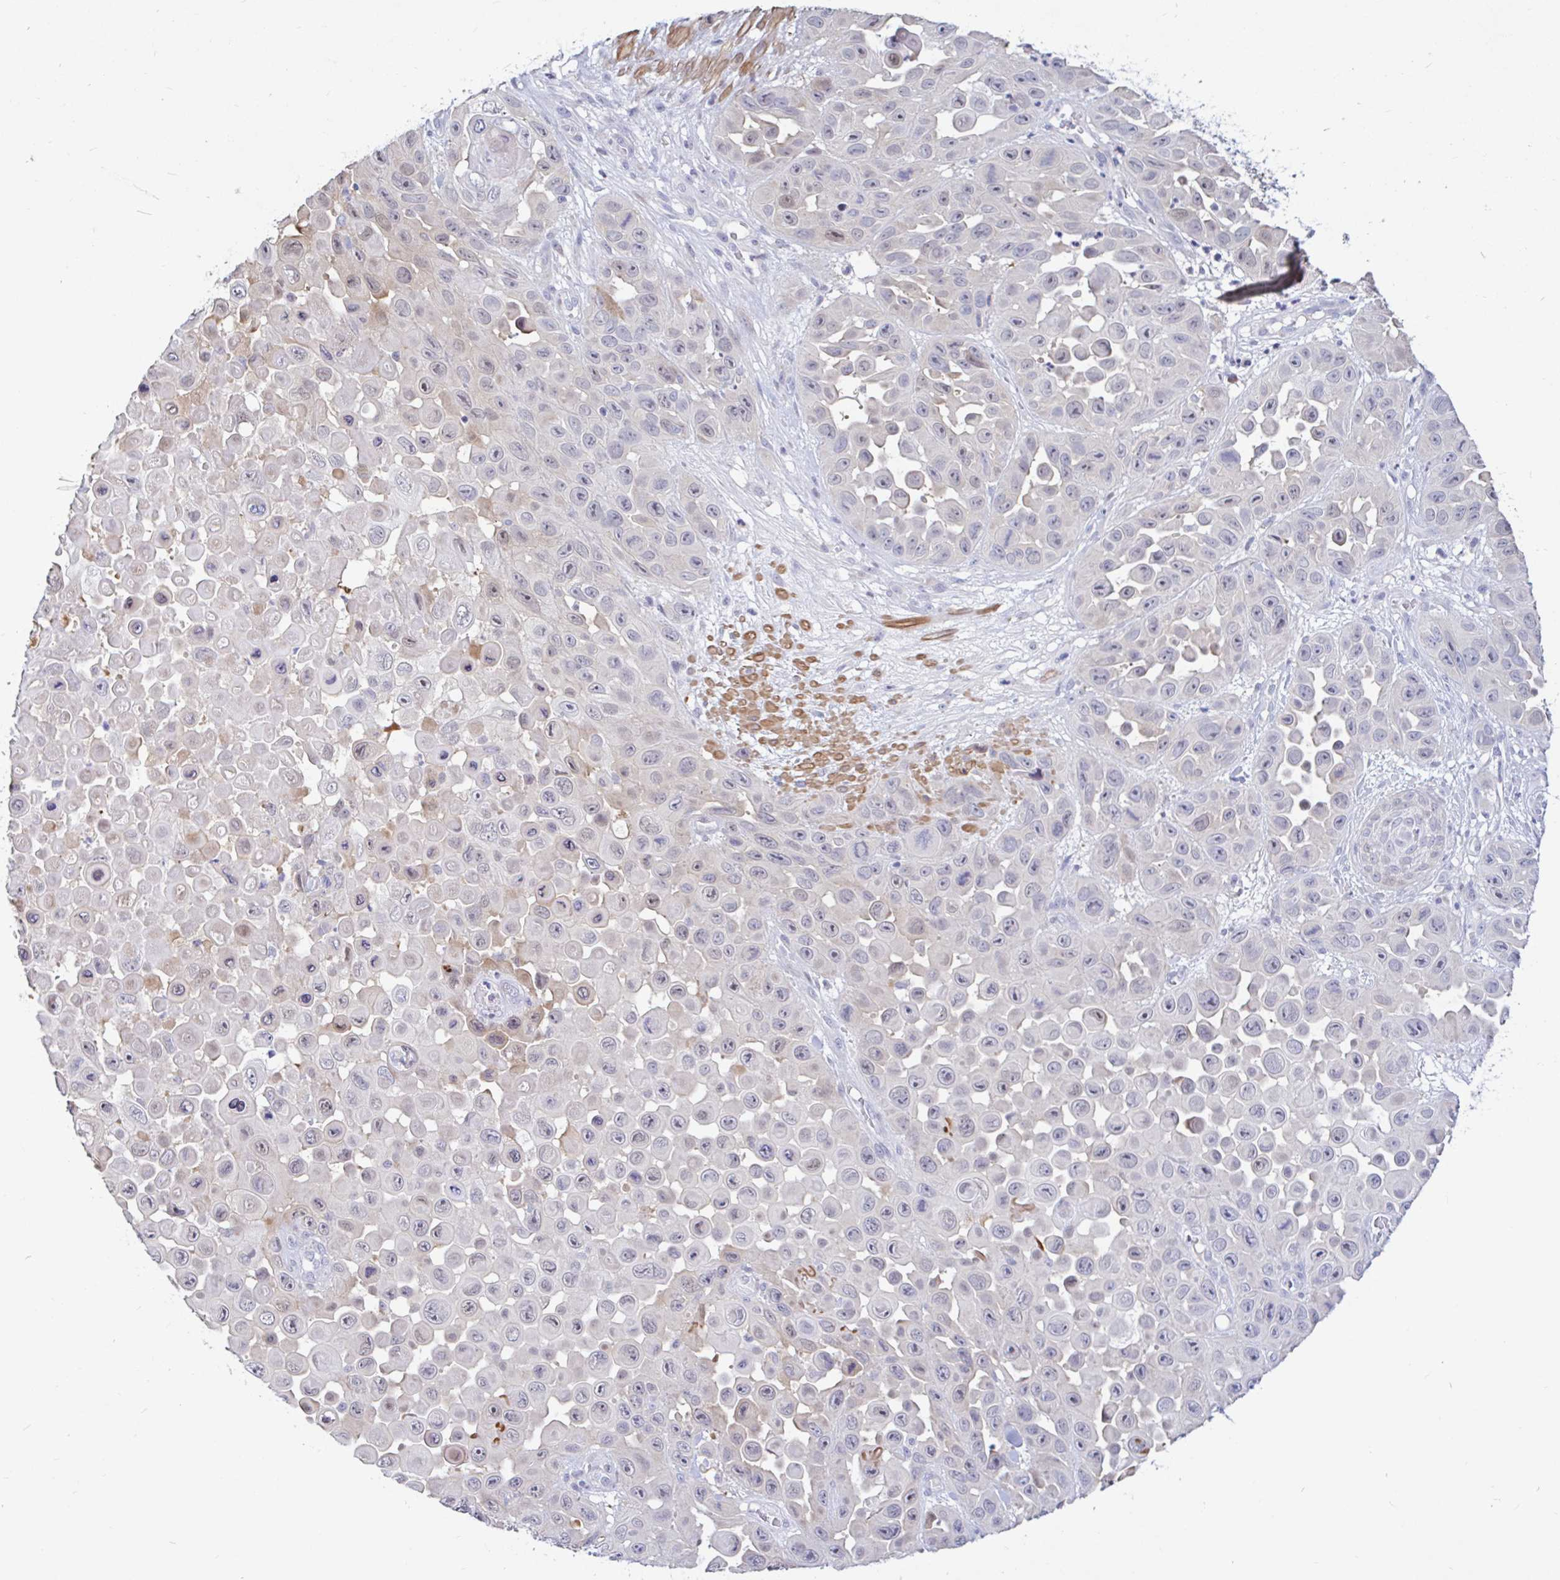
{"staining": {"intensity": "negative", "quantity": "none", "location": "none"}, "tissue": "skin cancer", "cell_type": "Tumor cells", "image_type": "cancer", "snomed": [{"axis": "morphology", "description": "Squamous cell carcinoma, NOS"}, {"axis": "topography", "description": "Skin"}], "caption": "The histopathology image reveals no significant positivity in tumor cells of skin cancer. (Stains: DAB IHC with hematoxylin counter stain, Microscopy: brightfield microscopy at high magnification).", "gene": "NBPF3", "patient": {"sex": "male", "age": 81}}